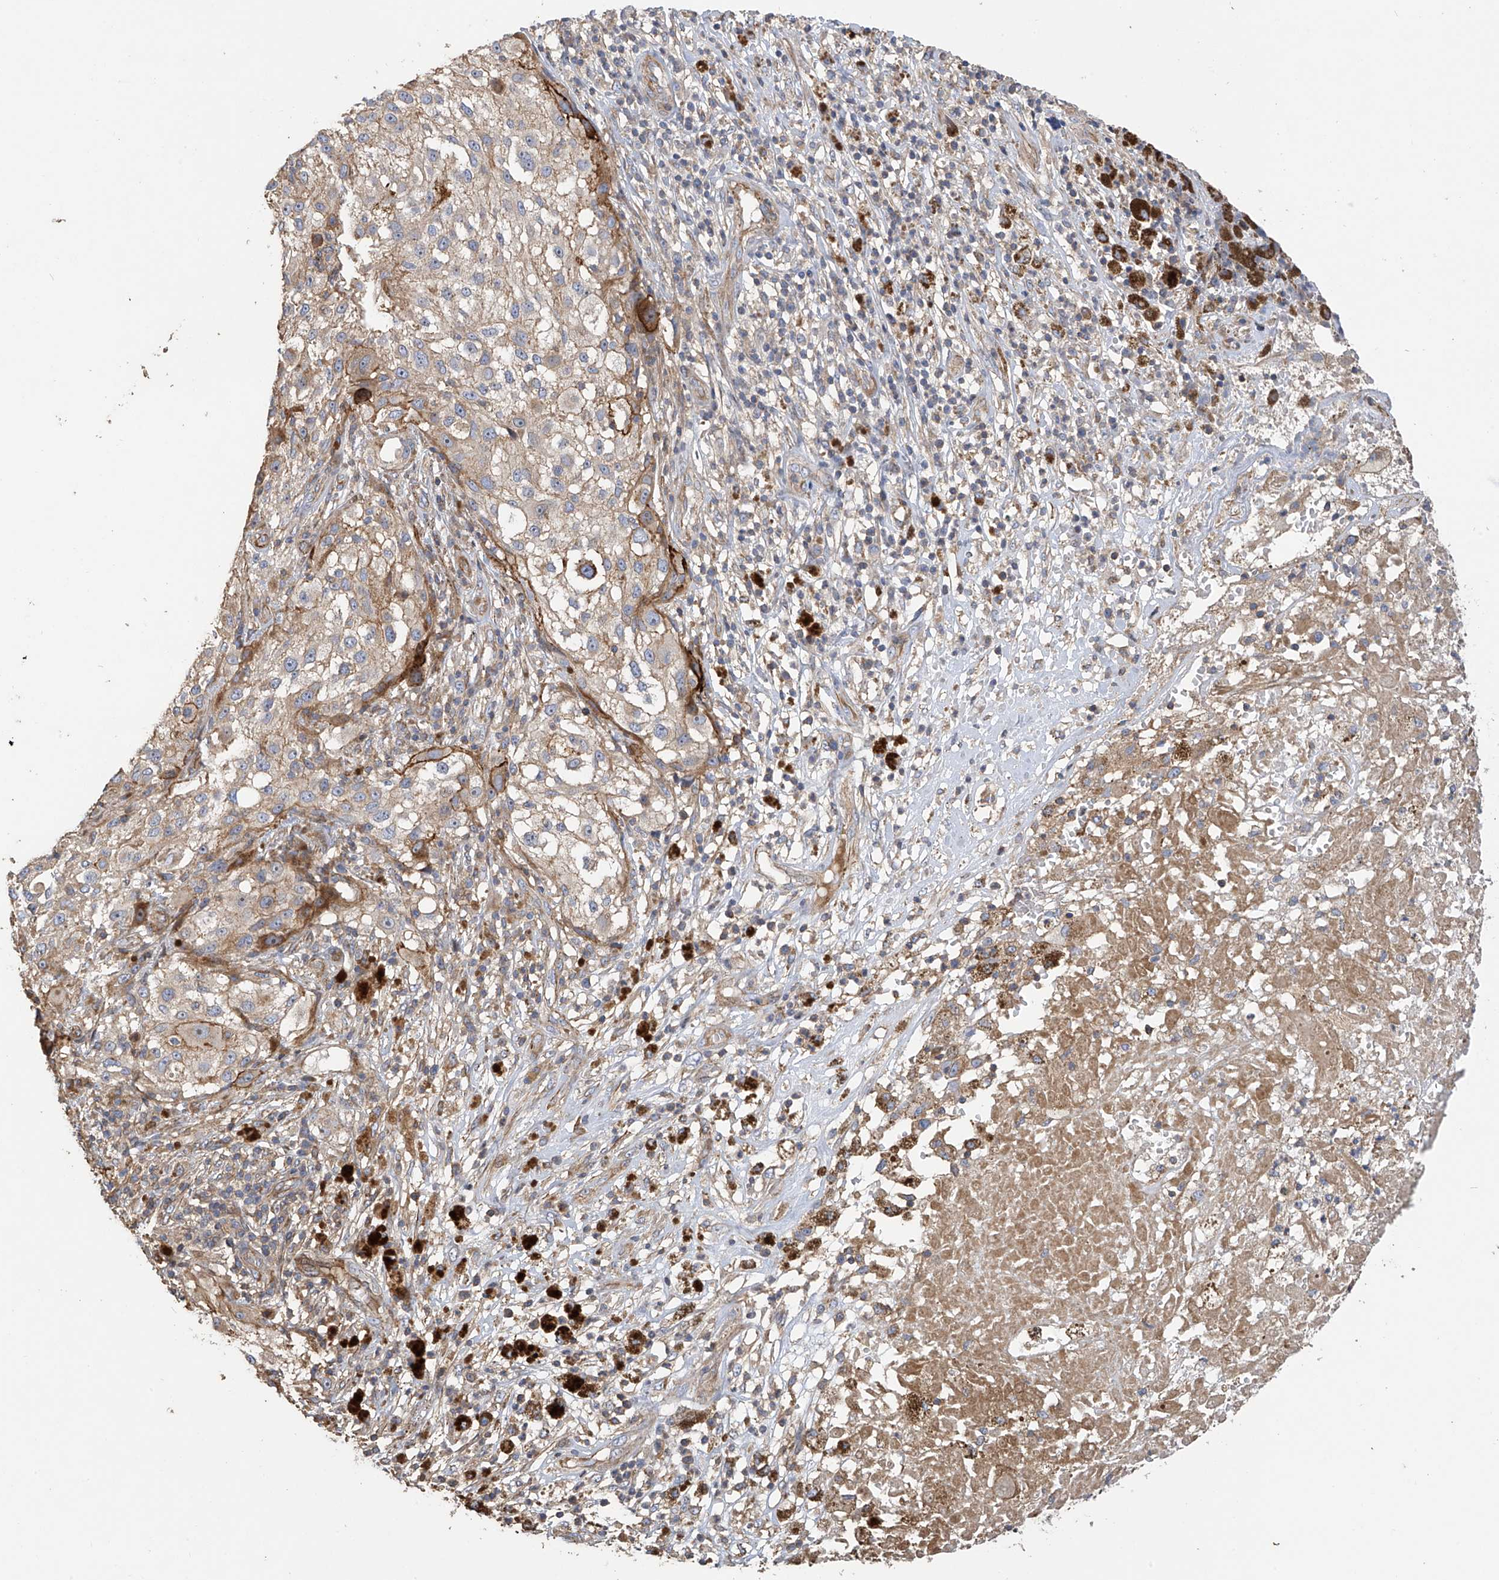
{"staining": {"intensity": "moderate", "quantity": "<25%", "location": "cytoplasmic/membranous"}, "tissue": "melanoma", "cell_type": "Tumor cells", "image_type": "cancer", "snomed": [{"axis": "morphology", "description": "Necrosis, NOS"}, {"axis": "morphology", "description": "Malignant melanoma, NOS"}, {"axis": "topography", "description": "Skin"}], "caption": "Immunohistochemistry (IHC) (DAB (3,3'-diaminobenzidine)) staining of human melanoma shows moderate cytoplasmic/membranous protein staining in about <25% of tumor cells.", "gene": "SLC43A3", "patient": {"sex": "female", "age": 87}}